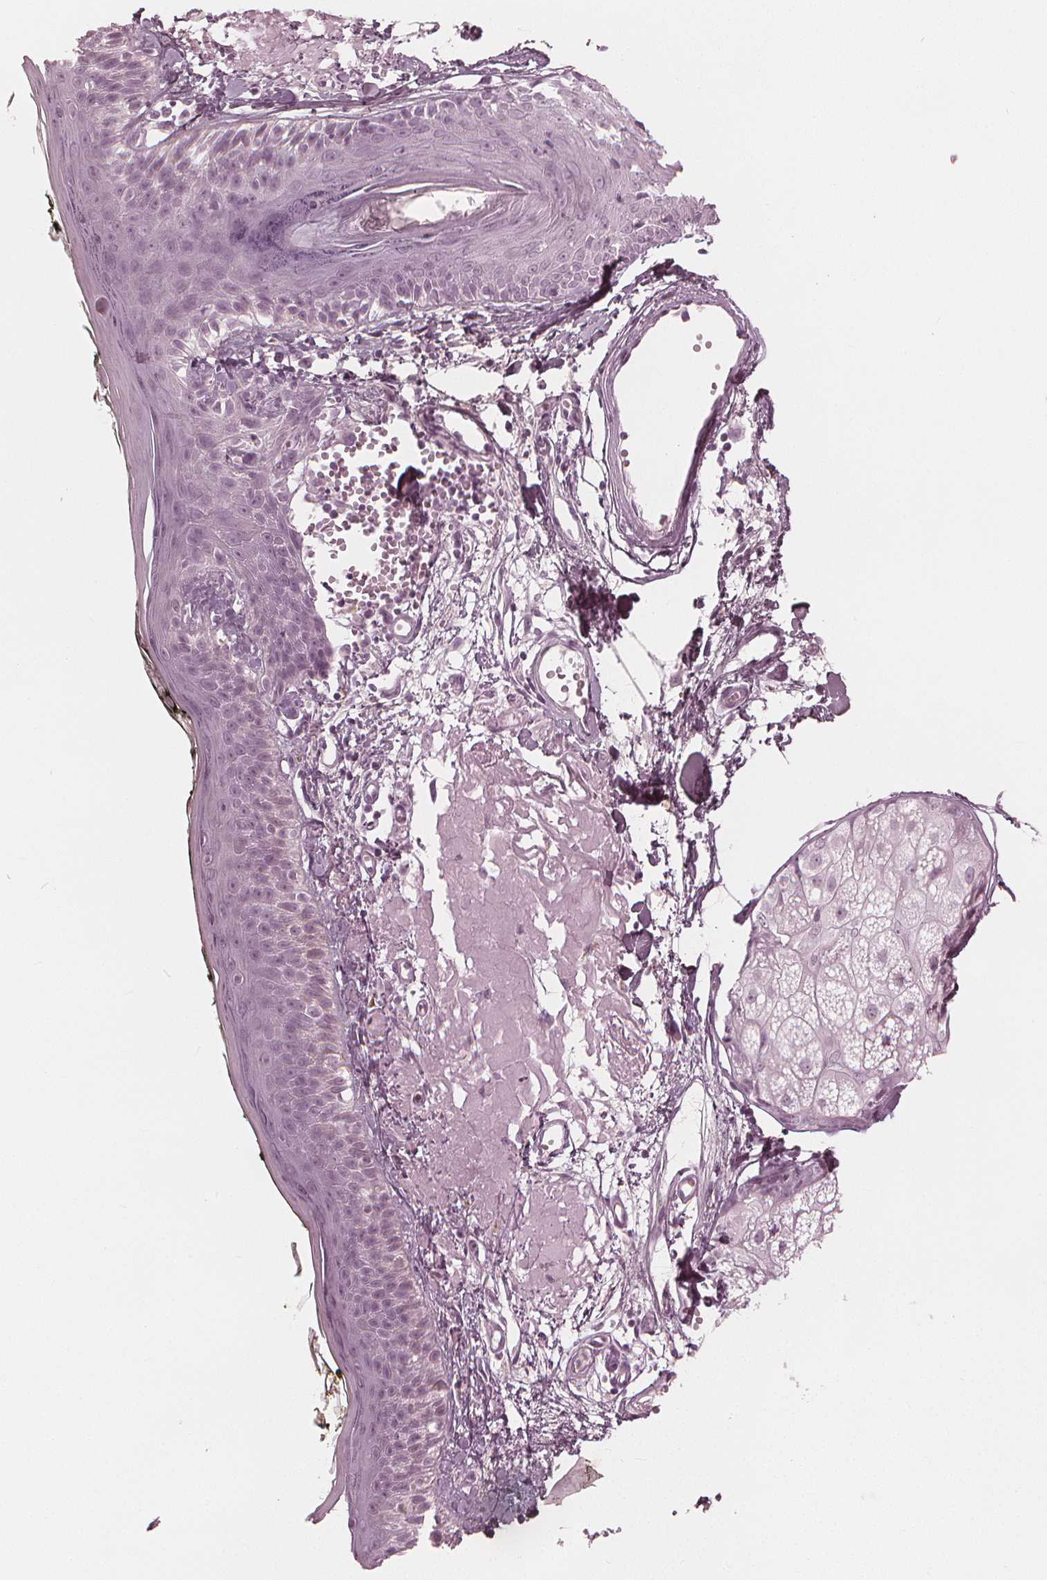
{"staining": {"intensity": "negative", "quantity": "none", "location": "none"}, "tissue": "skin", "cell_type": "Fibroblasts", "image_type": "normal", "snomed": [{"axis": "morphology", "description": "Normal tissue, NOS"}, {"axis": "topography", "description": "Skin"}], "caption": "High power microscopy photomicrograph of an immunohistochemistry histopathology image of normal skin, revealing no significant positivity in fibroblasts. The staining was performed using DAB (3,3'-diaminobenzidine) to visualize the protein expression in brown, while the nuclei were stained in blue with hematoxylin (Magnification: 20x).", "gene": "PAEP", "patient": {"sex": "male", "age": 76}}